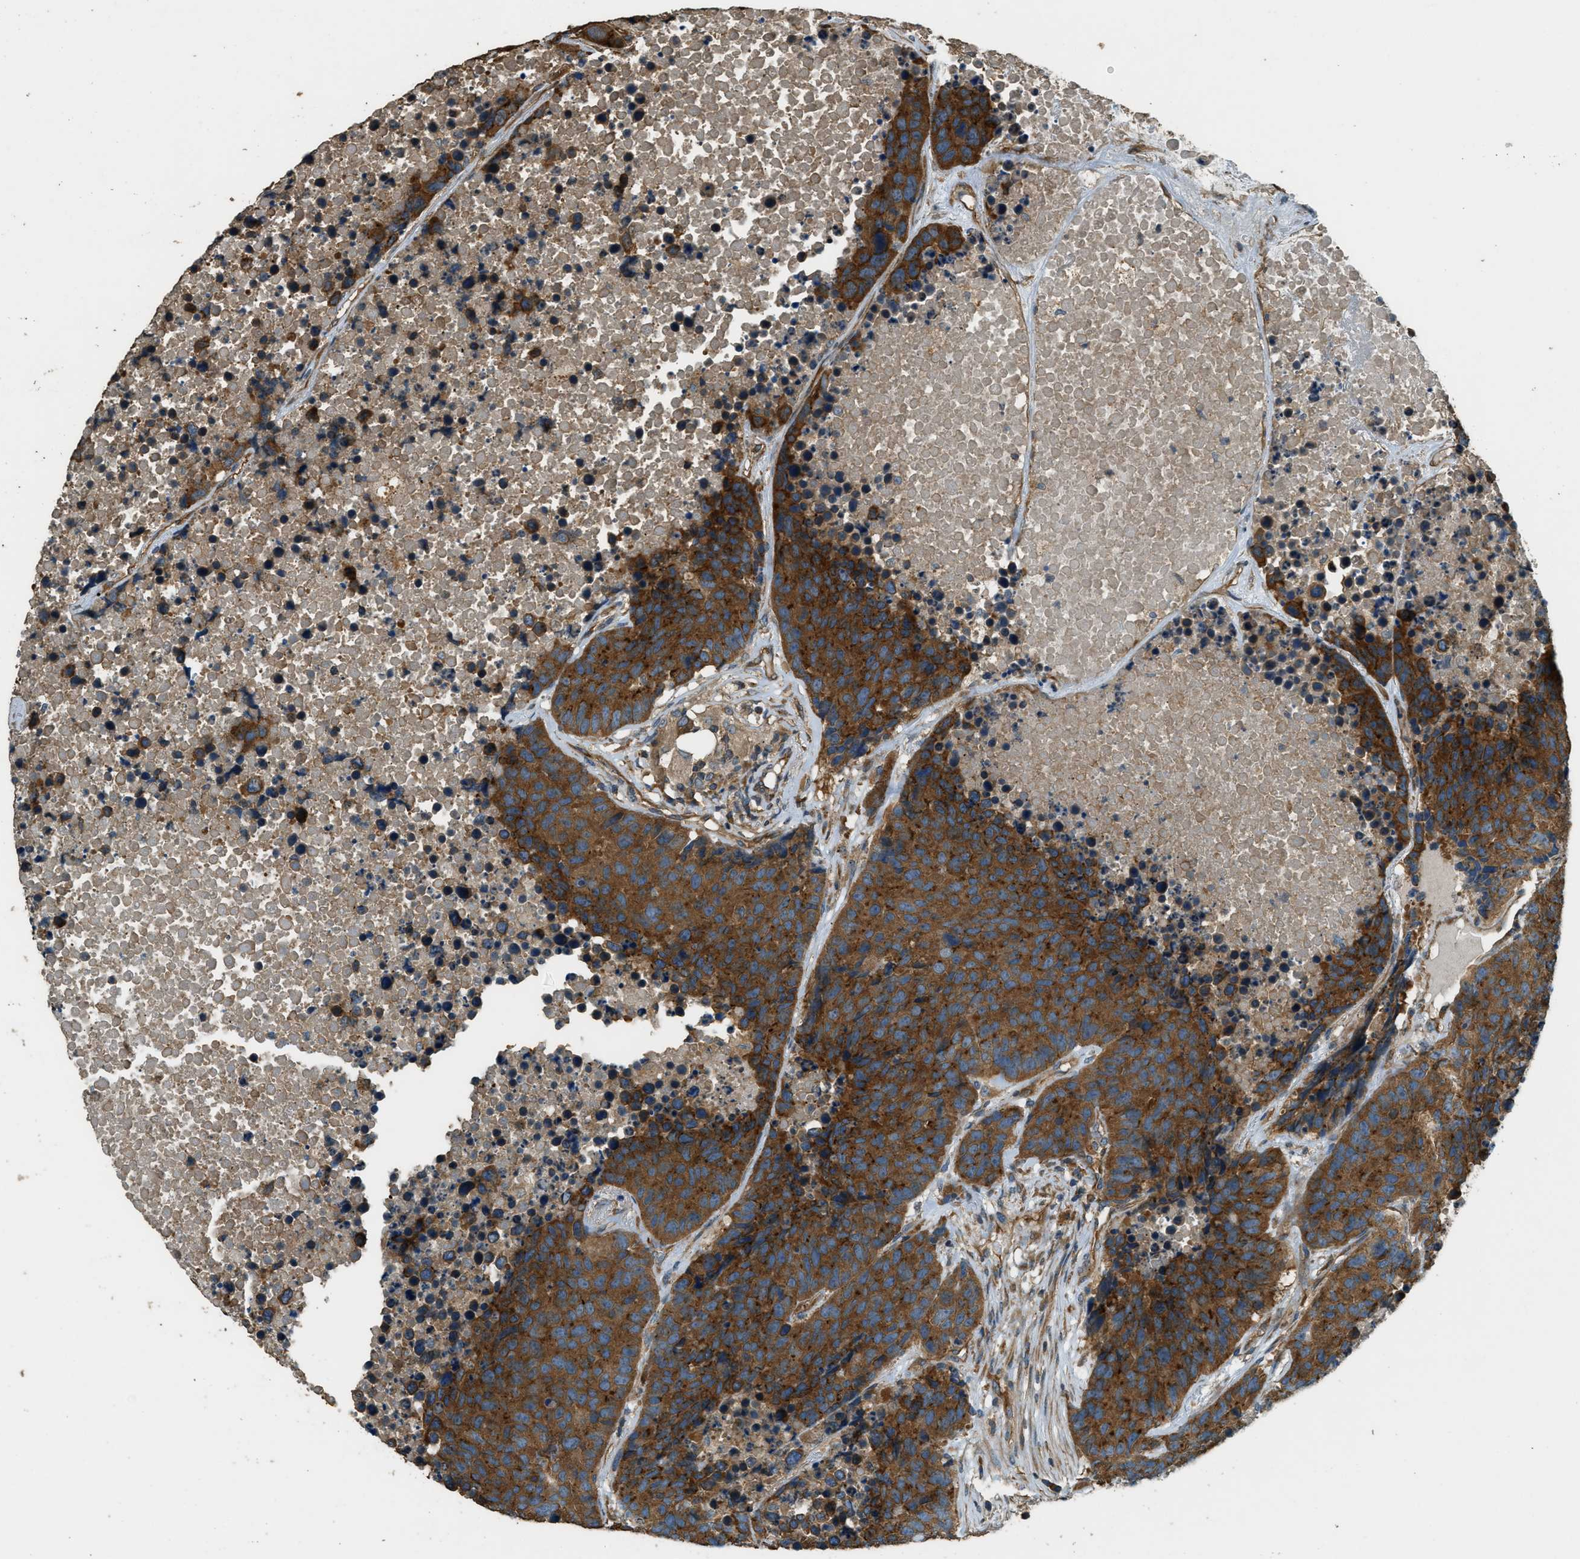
{"staining": {"intensity": "strong", "quantity": ">75%", "location": "cytoplasmic/membranous"}, "tissue": "carcinoid", "cell_type": "Tumor cells", "image_type": "cancer", "snomed": [{"axis": "morphology", "description": "Carcinoid, malignant, NOS"}, {"axis": "topography", "description": "Lung"}], "caption": "Immunohistochemistry photomicrograph of neoplastic tissue: human malignant carcinoid stained using IHC exhibits high levels of strong protein expression localized specifically in the cytoplasmic/membranous of tumor cells, appearing as a cytoplasmic/membranous brown color.", "gene": "MARS1", "patient": {"sex": "male", "age": 60}}